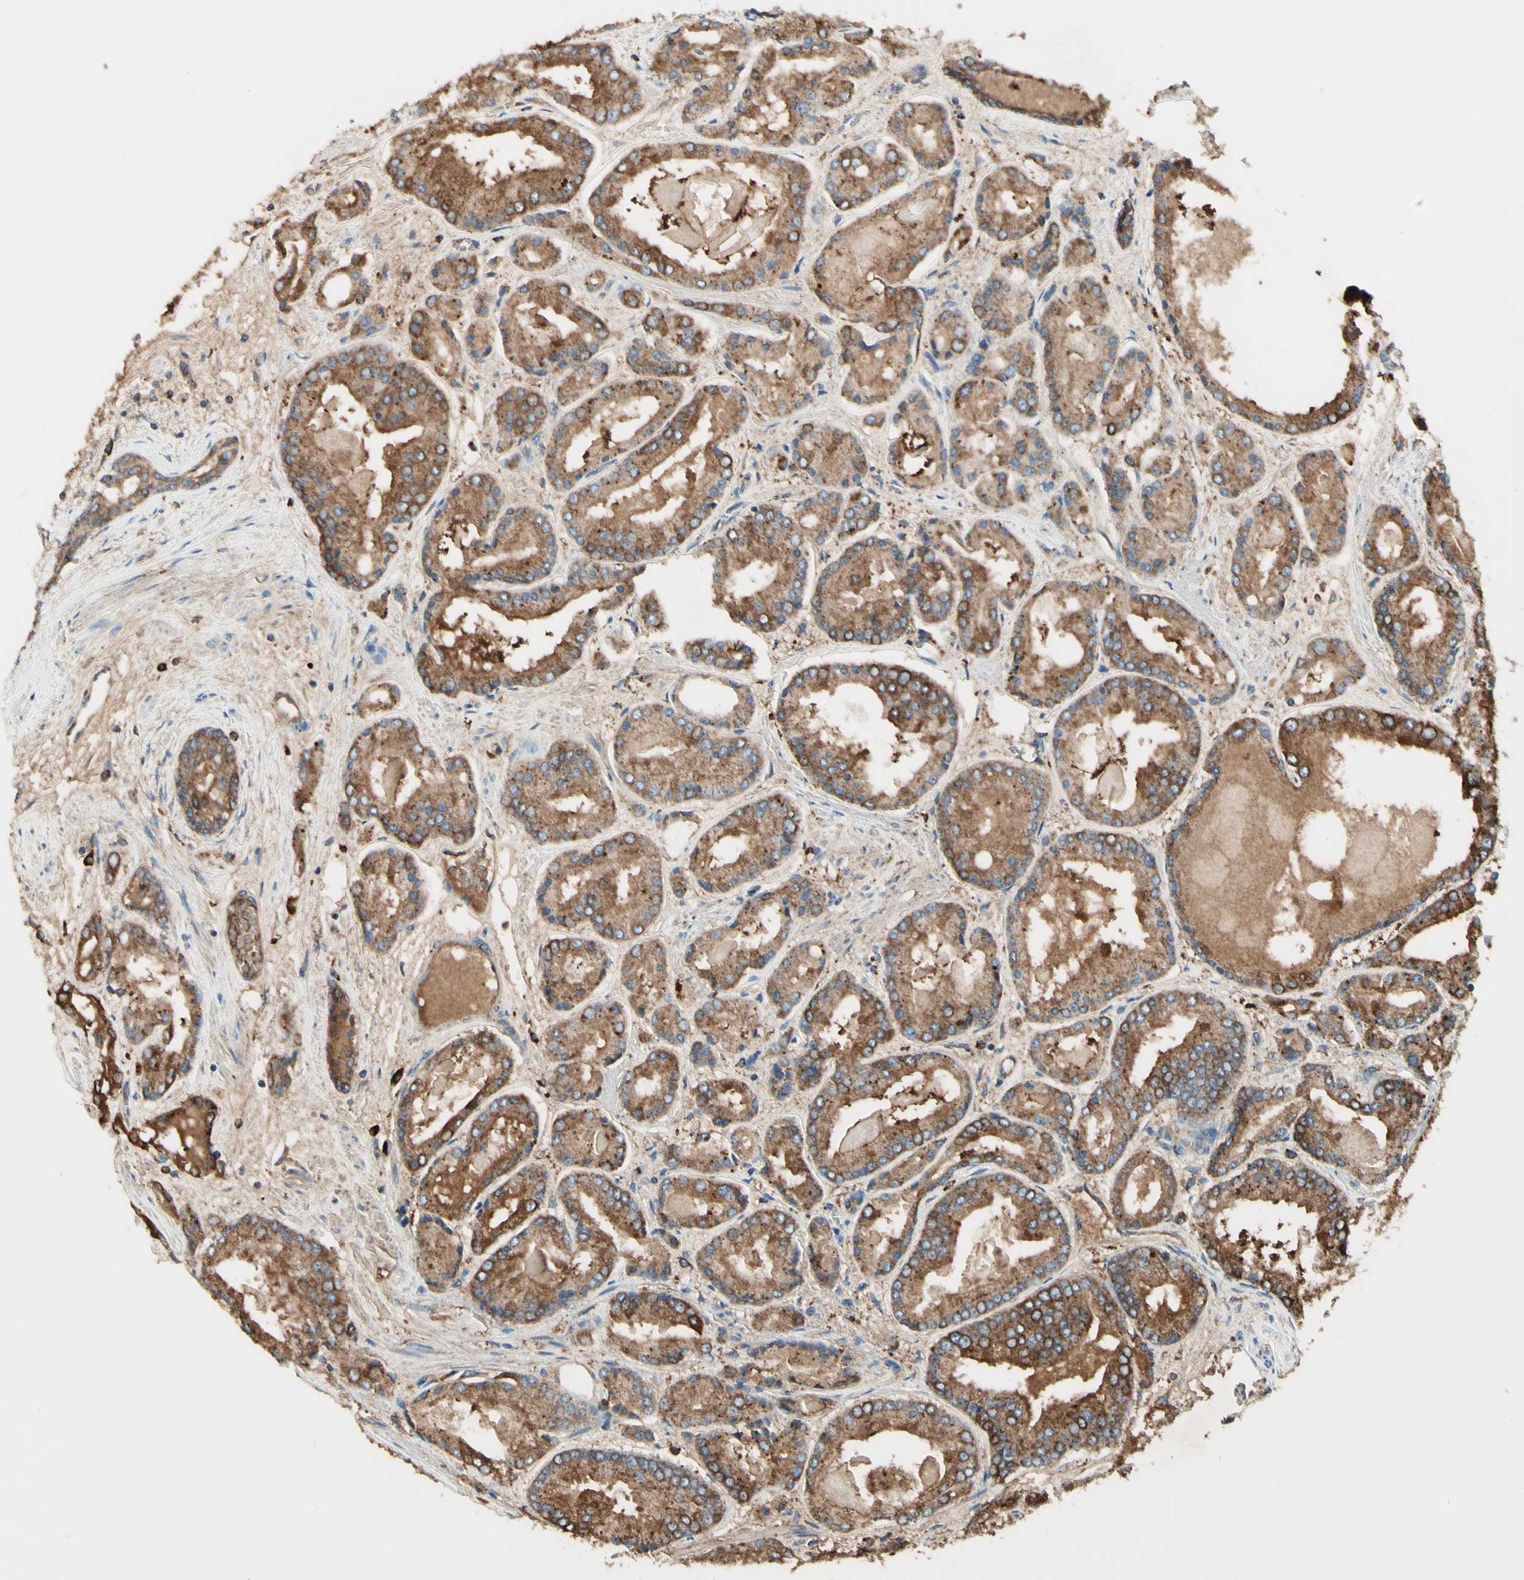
{"staining": {"intensity": "moderate", "quantity": ">75%", "location": "cytoplasmic/membranous"}, "tissue": "prostate cancer", "cell_type": "Tumor cells", "image_type": "cancer", "snomed": [{"axis": "morphology", "description": "Adenocarcinoma, High grade"}, {"axis": "topography", "description": "Prostate"}], "caption": "Brown immunohistochemical staining in prostate cancer (adenocarcinoma (high-grade)) displays moderate cytoplasmic/membranous staining in about >75% of tumor cells. (Brightfield microscopy of DAB IHC at high magnification).", "gene": "ARMC10", "patient": {"sex": "male", "age": 59}}